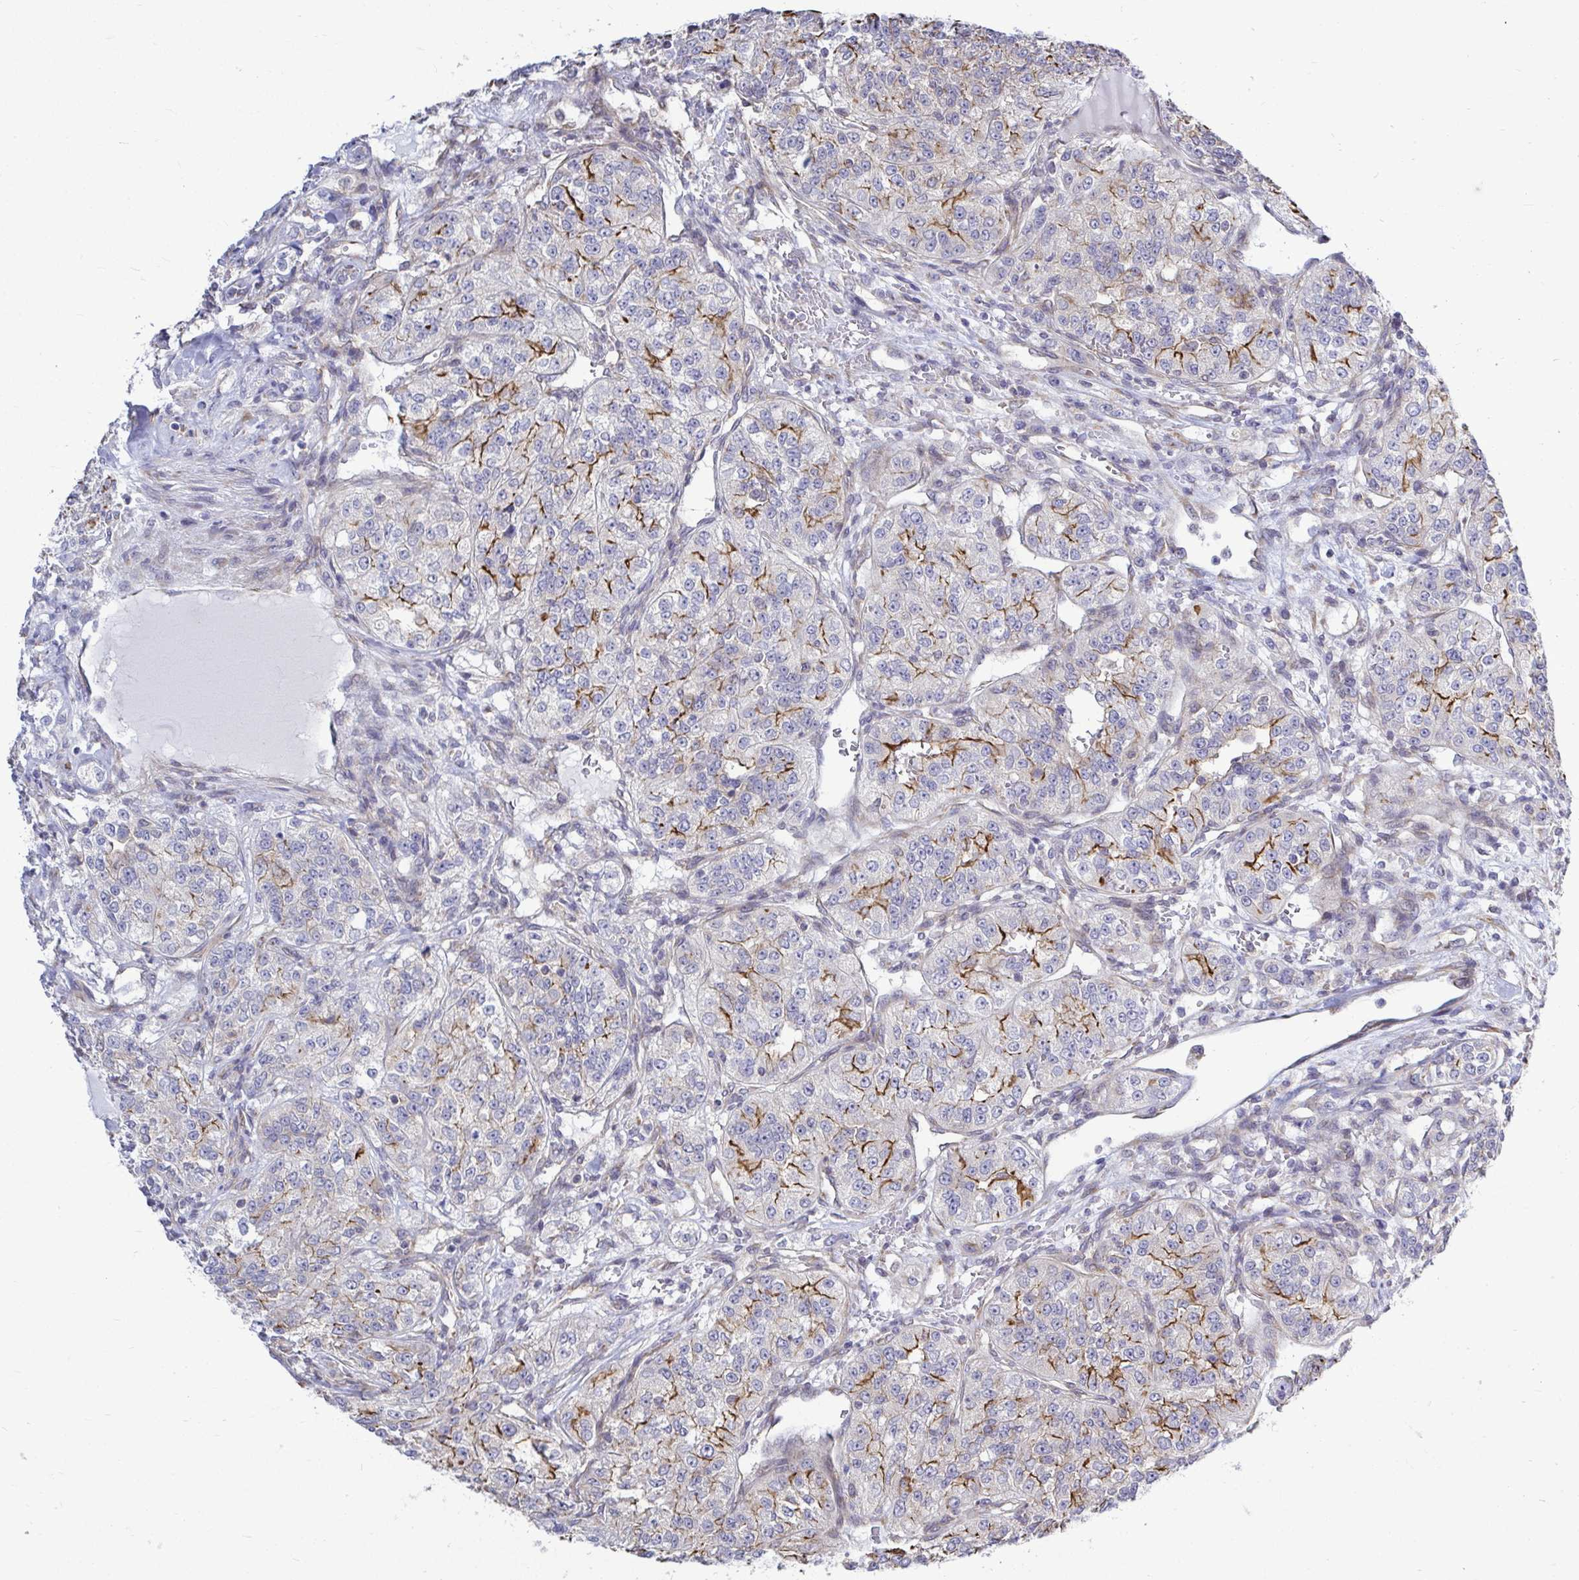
{"staining": {"intensity": "moderate", "quantity": "<25%", "location": "cytoplasmic/membranous"}, "tissue": "renal cancer", "cell_type": "Tumor cells", "image_type": "cancer", "snomed": [{"axis": "morphology", "description": "Adenocarcinoma, NOS"}, {"axis": "topography", "description": "Kidney"}], "caption": "Adenocarcinoma (renal) stained with a brown dye shows moderate cytoplasmic/membranous positive staining in about <25% of tumor cells.", "gene": "FMR1", "patient": {"sex": "female", "age": 63}}